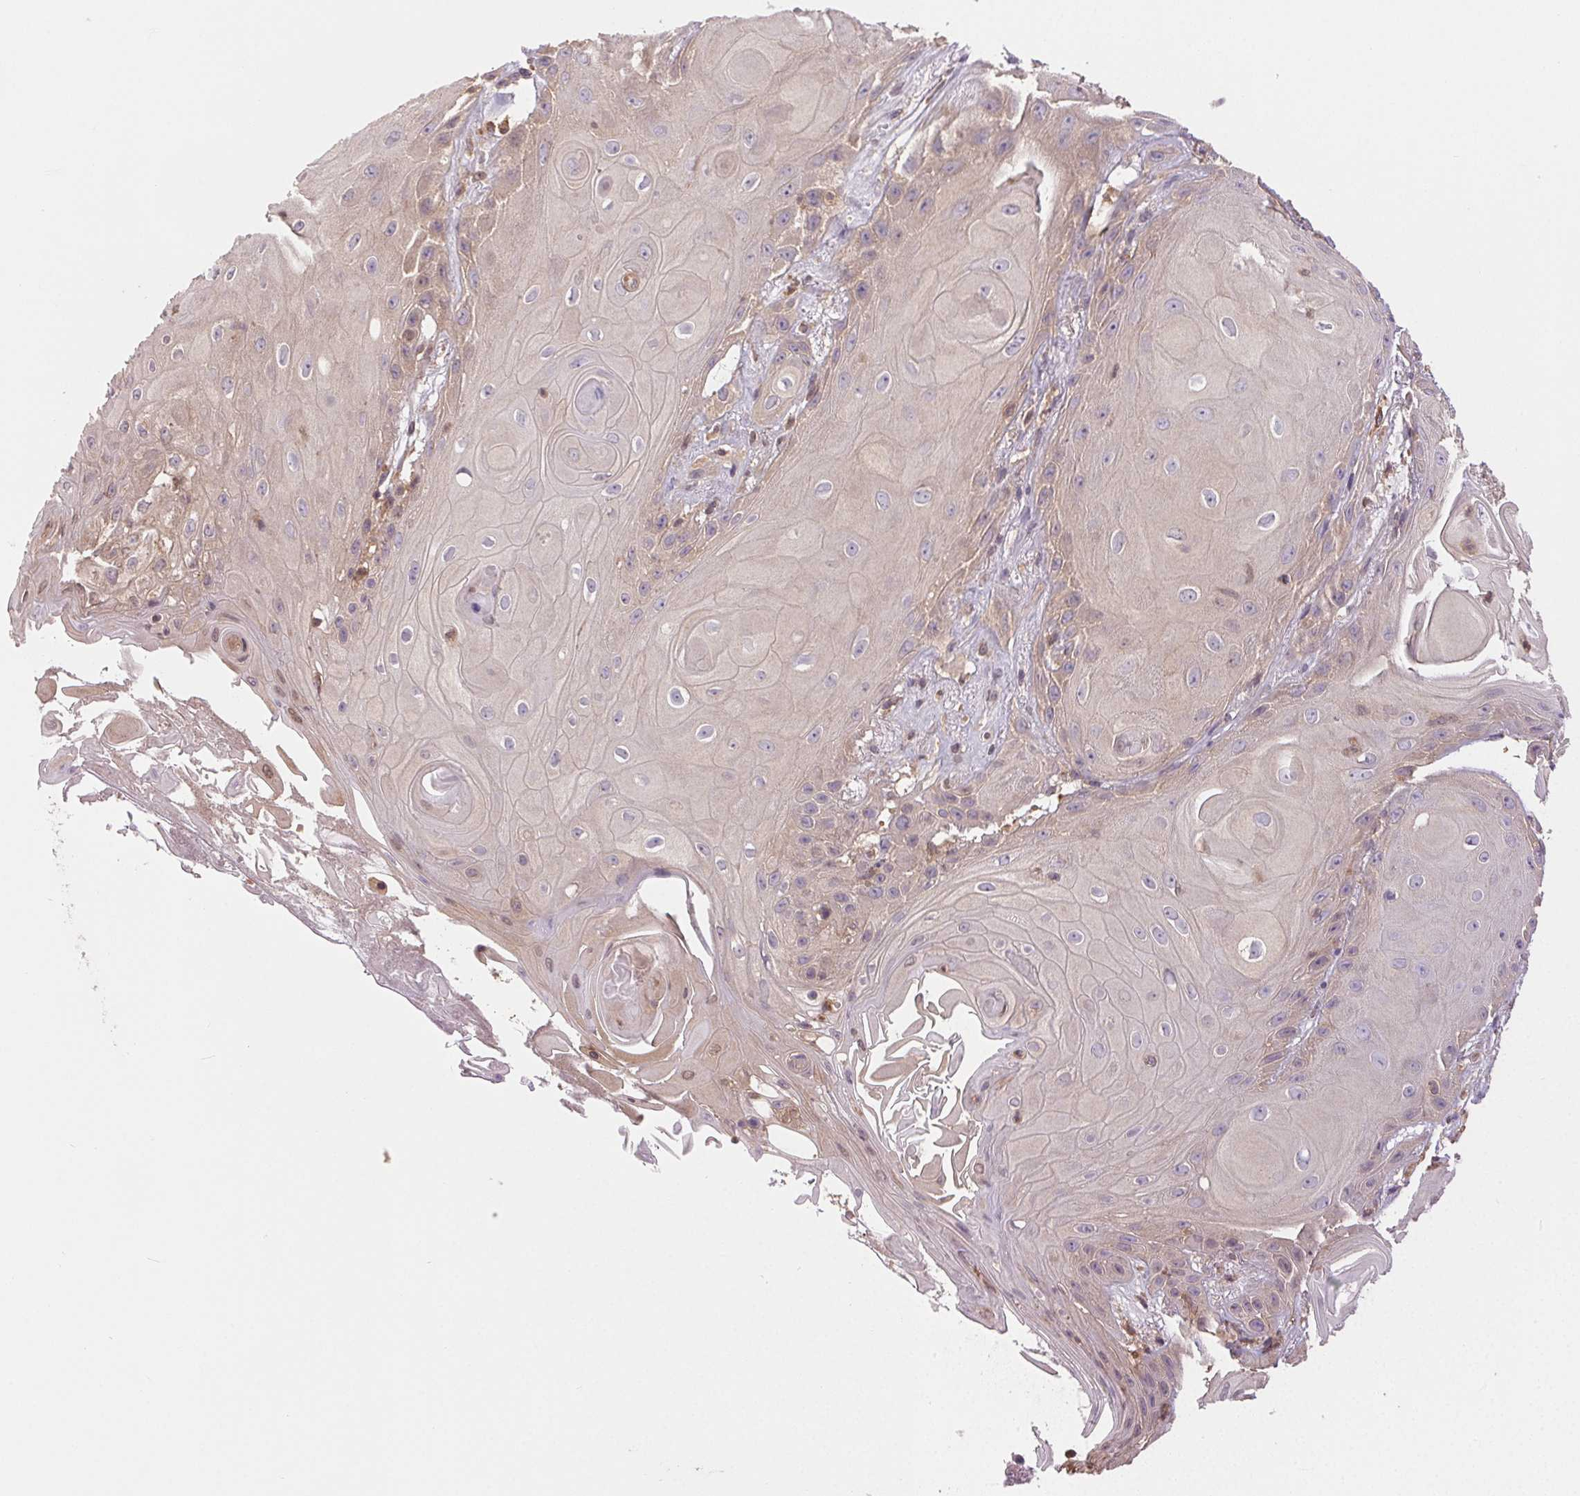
{"staining": {"intensity": "negative", "quantity": "none", "location": "none"}, "tissue": "skin cancer", "cell_type": "Tumor cells", "image_type": "cancer", "snomed": [{"axis": "morphology", "description": "Squamous cell carcinoma, NOS"}, {"axis": "topography", "description": "Skin"}], "caption": "Tumor cells show no significant expression in skin squamous cell carcinoma.", "gene": "GDI2", "patient": {"sex": "male", "age": 62}}